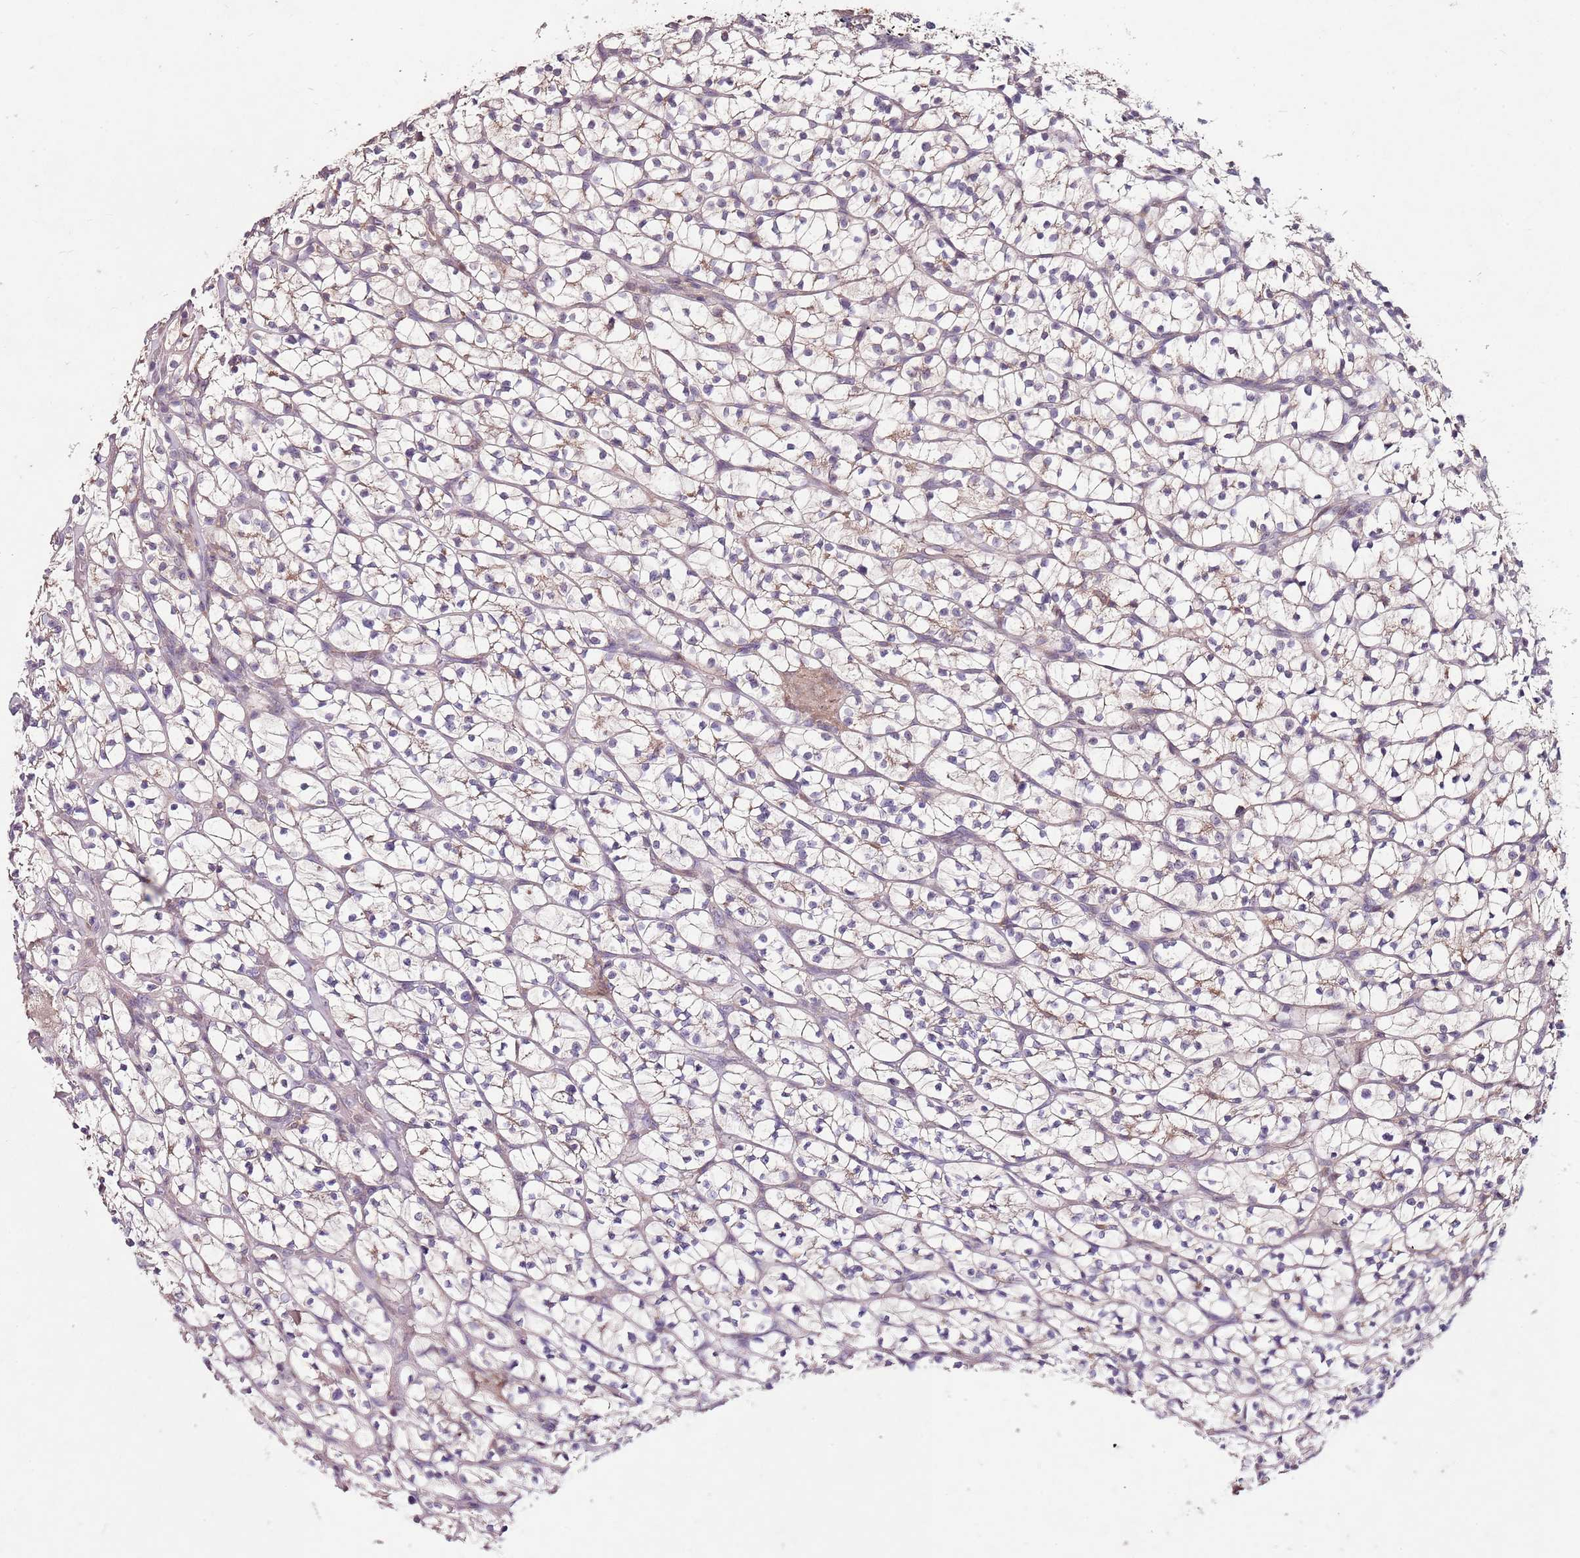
{"staining": {"intensity": "weak", "quantity": "<25%", "location": "cytoplasmic/membranous"}, "tissue": "renal cancer", "cell_type": "Tumor cells", "image_type": "cancer", "snomed": [{"axis": "morphology", "description": "Adenocarcinoma, NOS"}, {"axis": "topography", "description": "Kidney"}], "caption": "The IHC micrograph has no significant positivity in tumor cells of renal cancer (adenocarcinoma) tissue.", "gene": "NRDE2", "patient": {"sex": "female", "age": 64}}